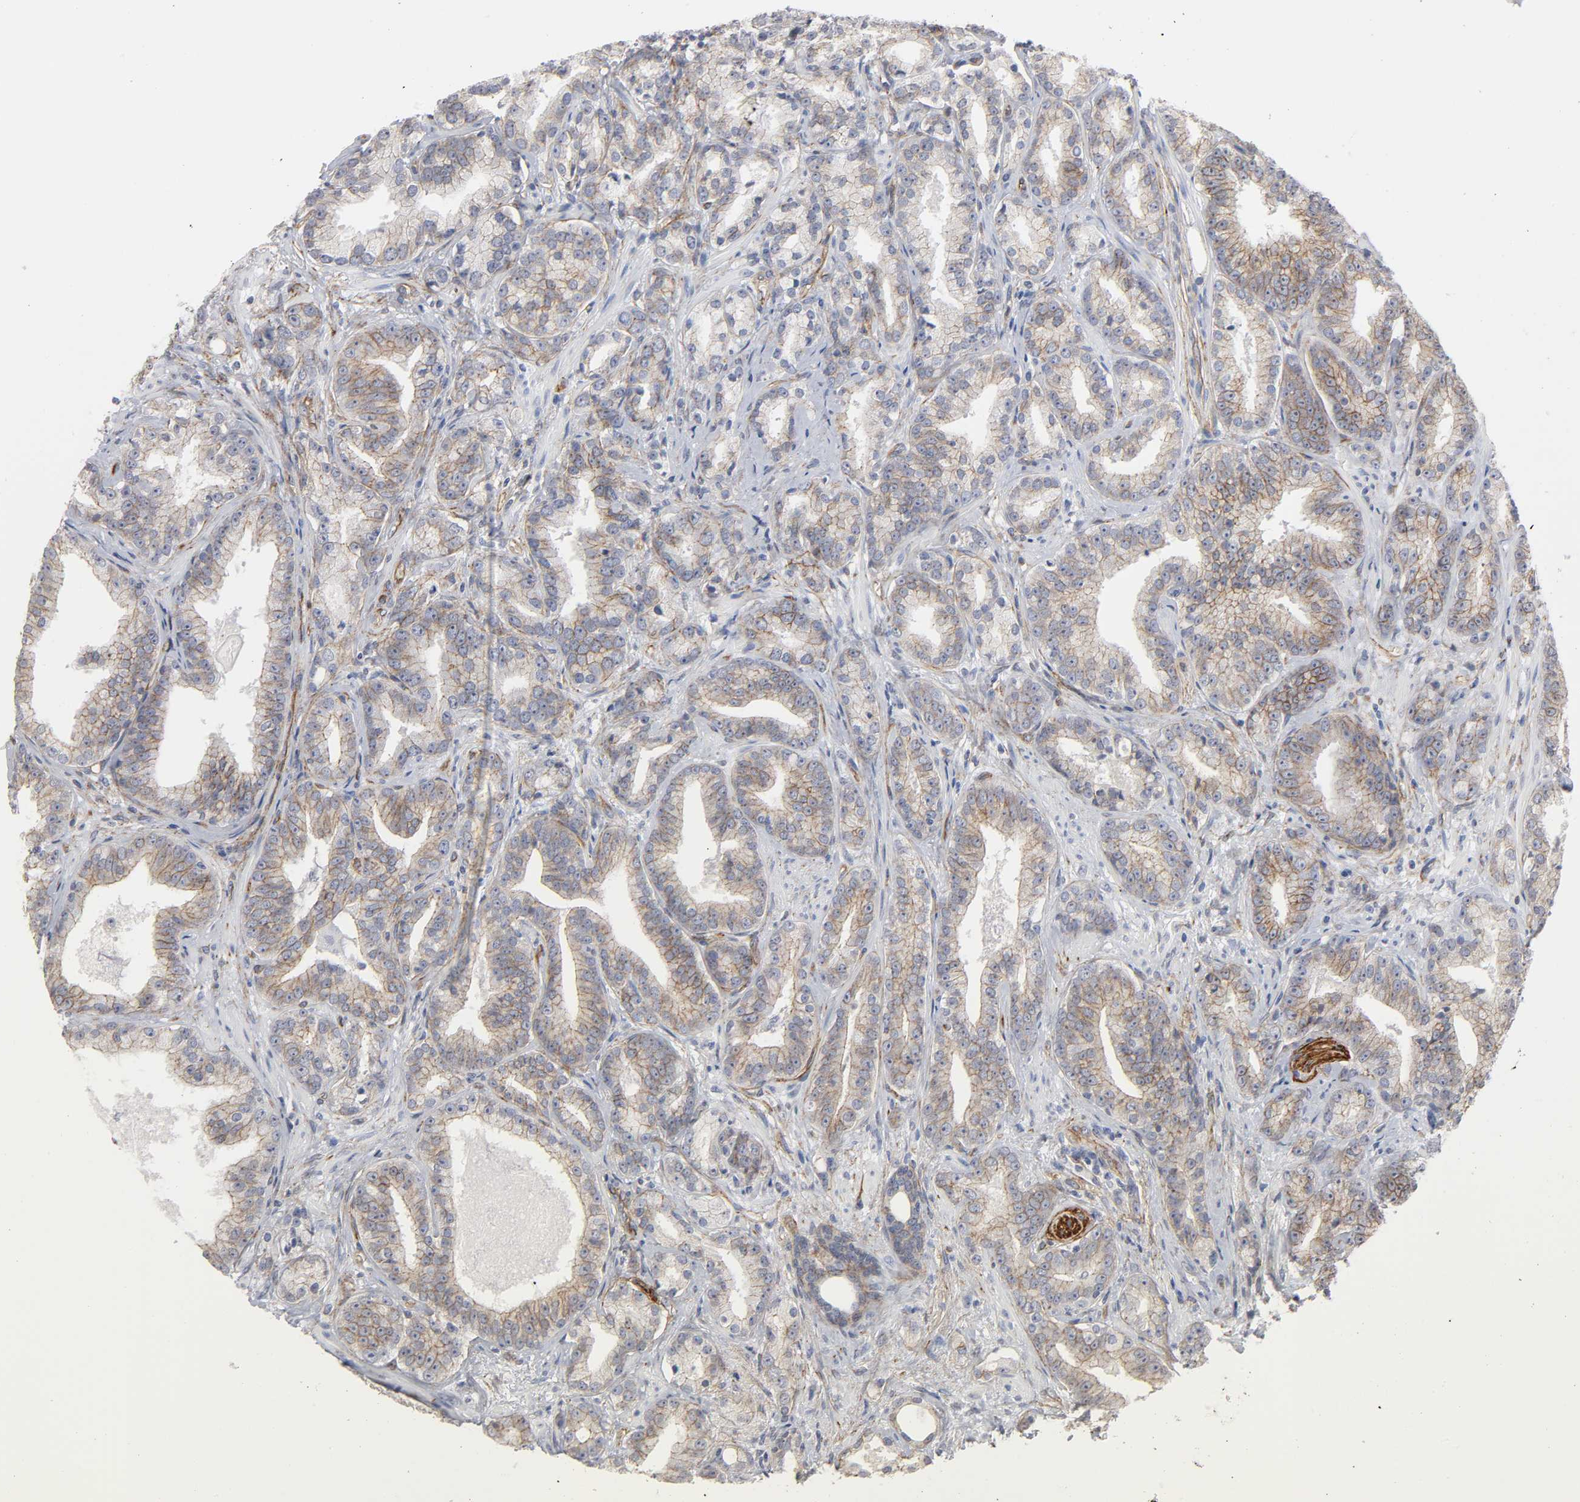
{"staining": {"intensity": "moderate", "quantity": "25%-75%", "location": "cytoplasmic/membranous"}, "tissue": "prostate cancer", "cell_type": "Tumor cells", "image_type": "cancer", "snomed": [{"axis": "morphology", "description": "Adenocarcinoma, Low grade"}, {"axis": "topography", "description": "Prostate"}], "caption": "Human prostate cancer stained with a protein marker shows moderate staining in tumor cells.", "gene": "SPTAN1", "patient": {"sex": "male", "age": 63}}